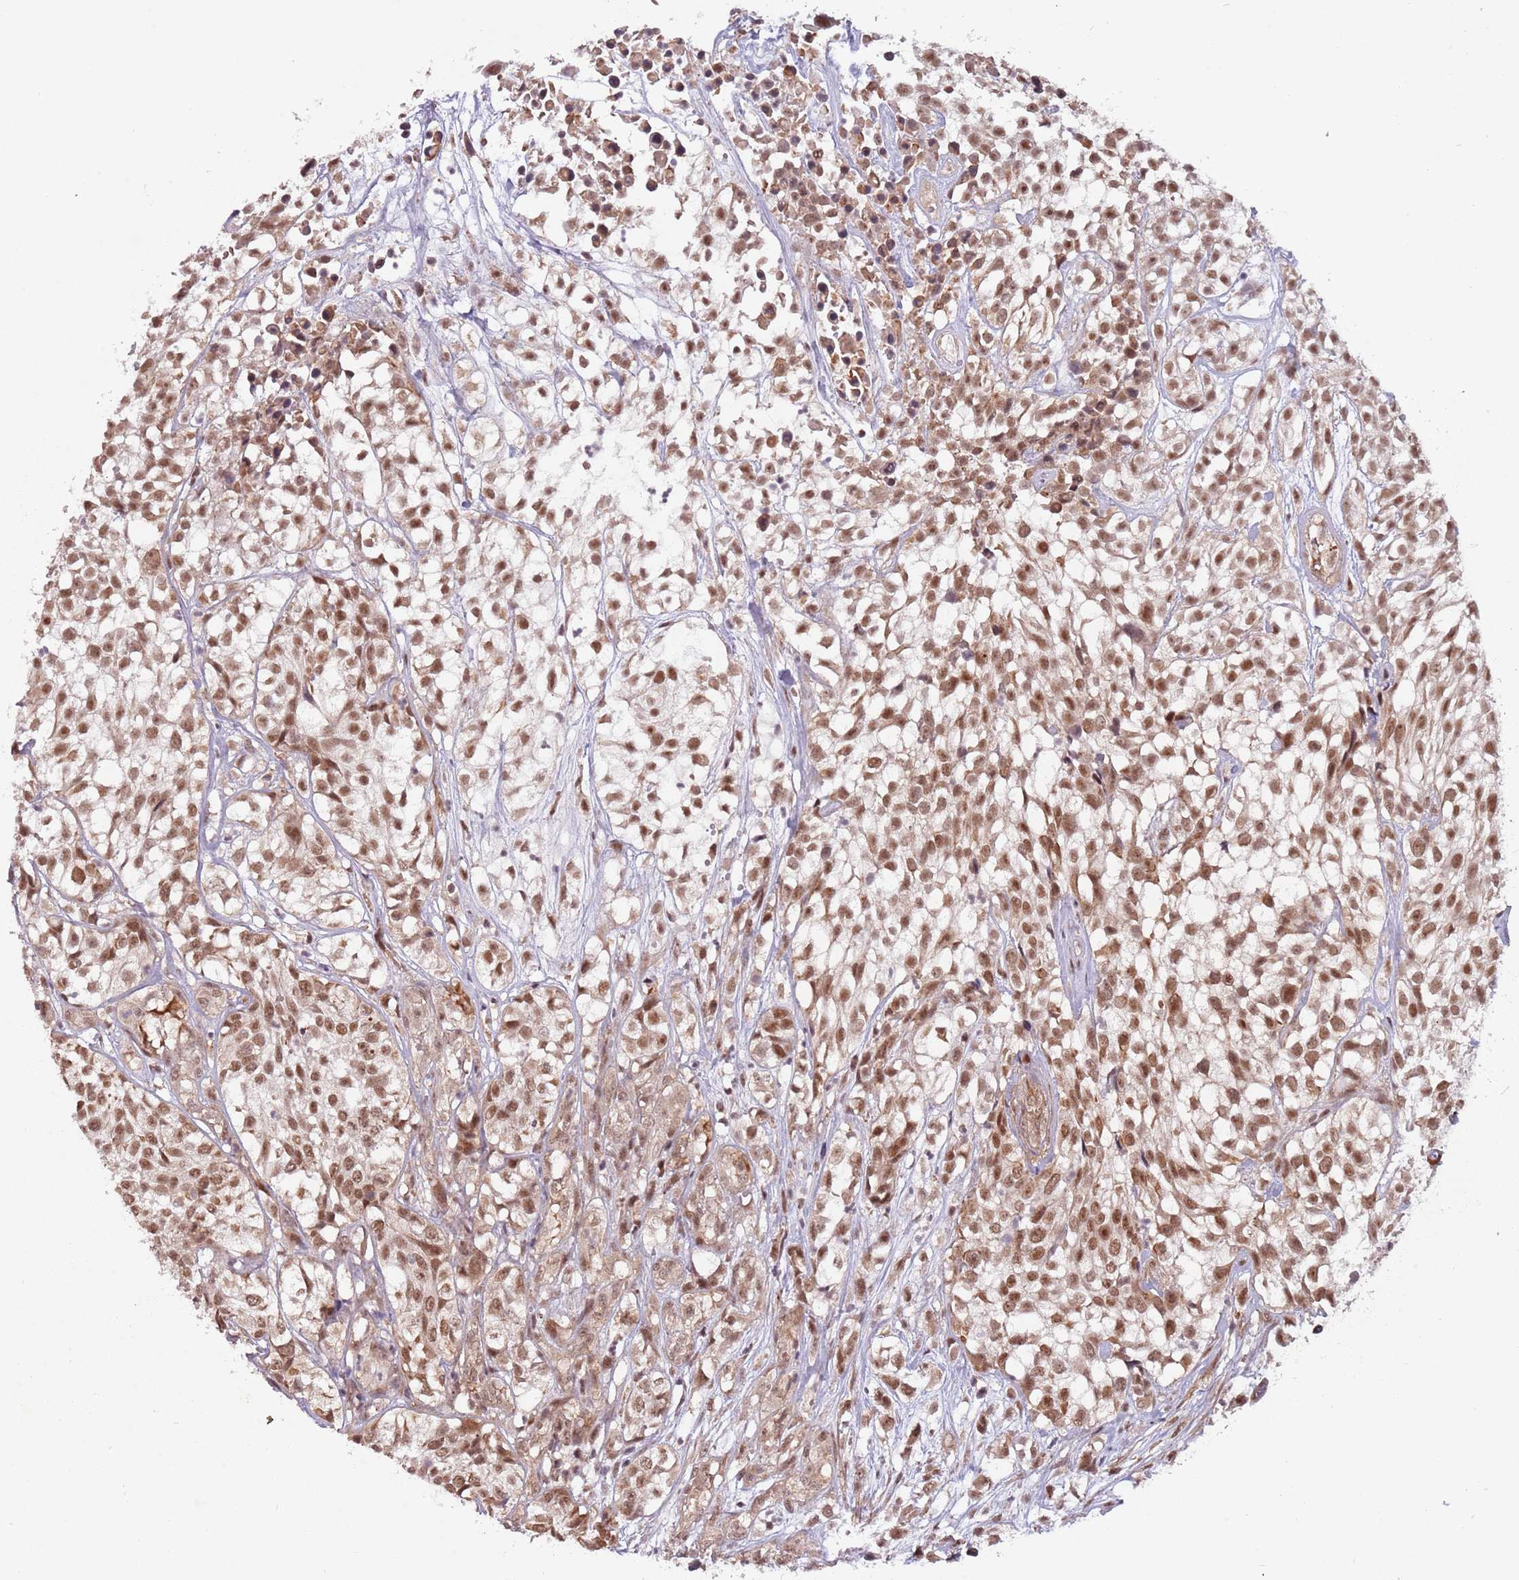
{"staining": {"intensity": "moderate", "quantity": ">75%", "location": "nuclear"}, "tissue": "urothelial cancer", "cell_type": "Tumor cells", "image_type": "cancer", "snomed": [{"axis": "morphology", "description": "Urothelial carcinoma, High grade"}, {"axis": "topography", "description": "Urinary bladder"}], "caption": "This photomicrograph exhibits IHC staining of high-grade urothelial carcinoma, with medium moderate nuclear staining in approximately >75% of tumor cells.", "gene": "SUDS3", "patient": {"sex": "male", "age": 56}}